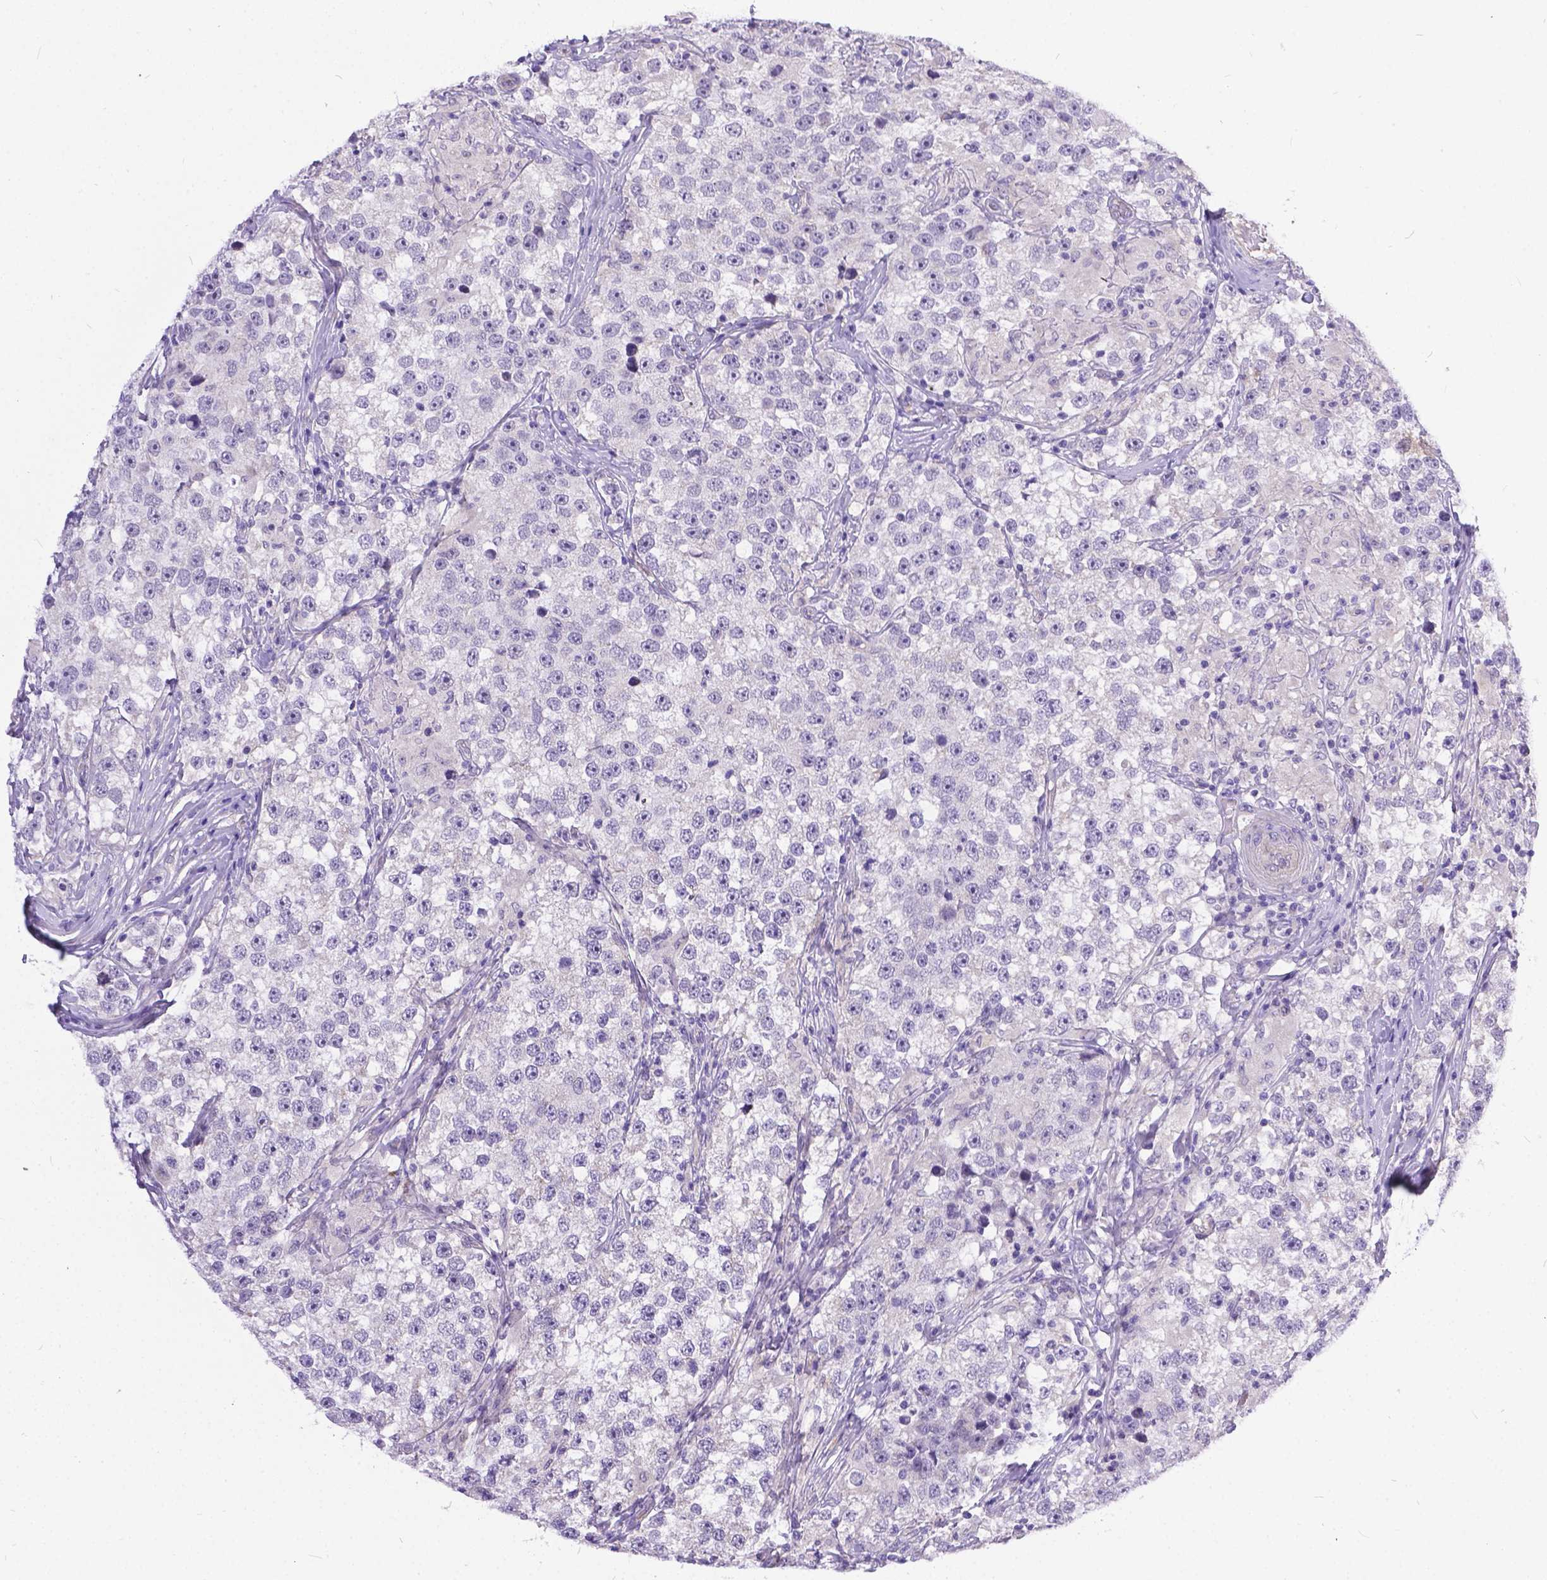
{"staining": {"intensity": "negative", "quantity": "none", "location": "none"}, "tissue": "testis cancer", "cell_type": "Tumor cells", "image_type": "cancer", "snomed": [{"axis": "morphology", "description": "Seminoma, NOS"}, {"axis": "topography", "description": "Testis"}], "caption": "Immunohistochemistry (IHC) of testis cancer exhibits no expression in tumor cells. Nuclei are stained in blue.", "gene": "DLEC1", "patient": {"sex": "male", "age": 46}}